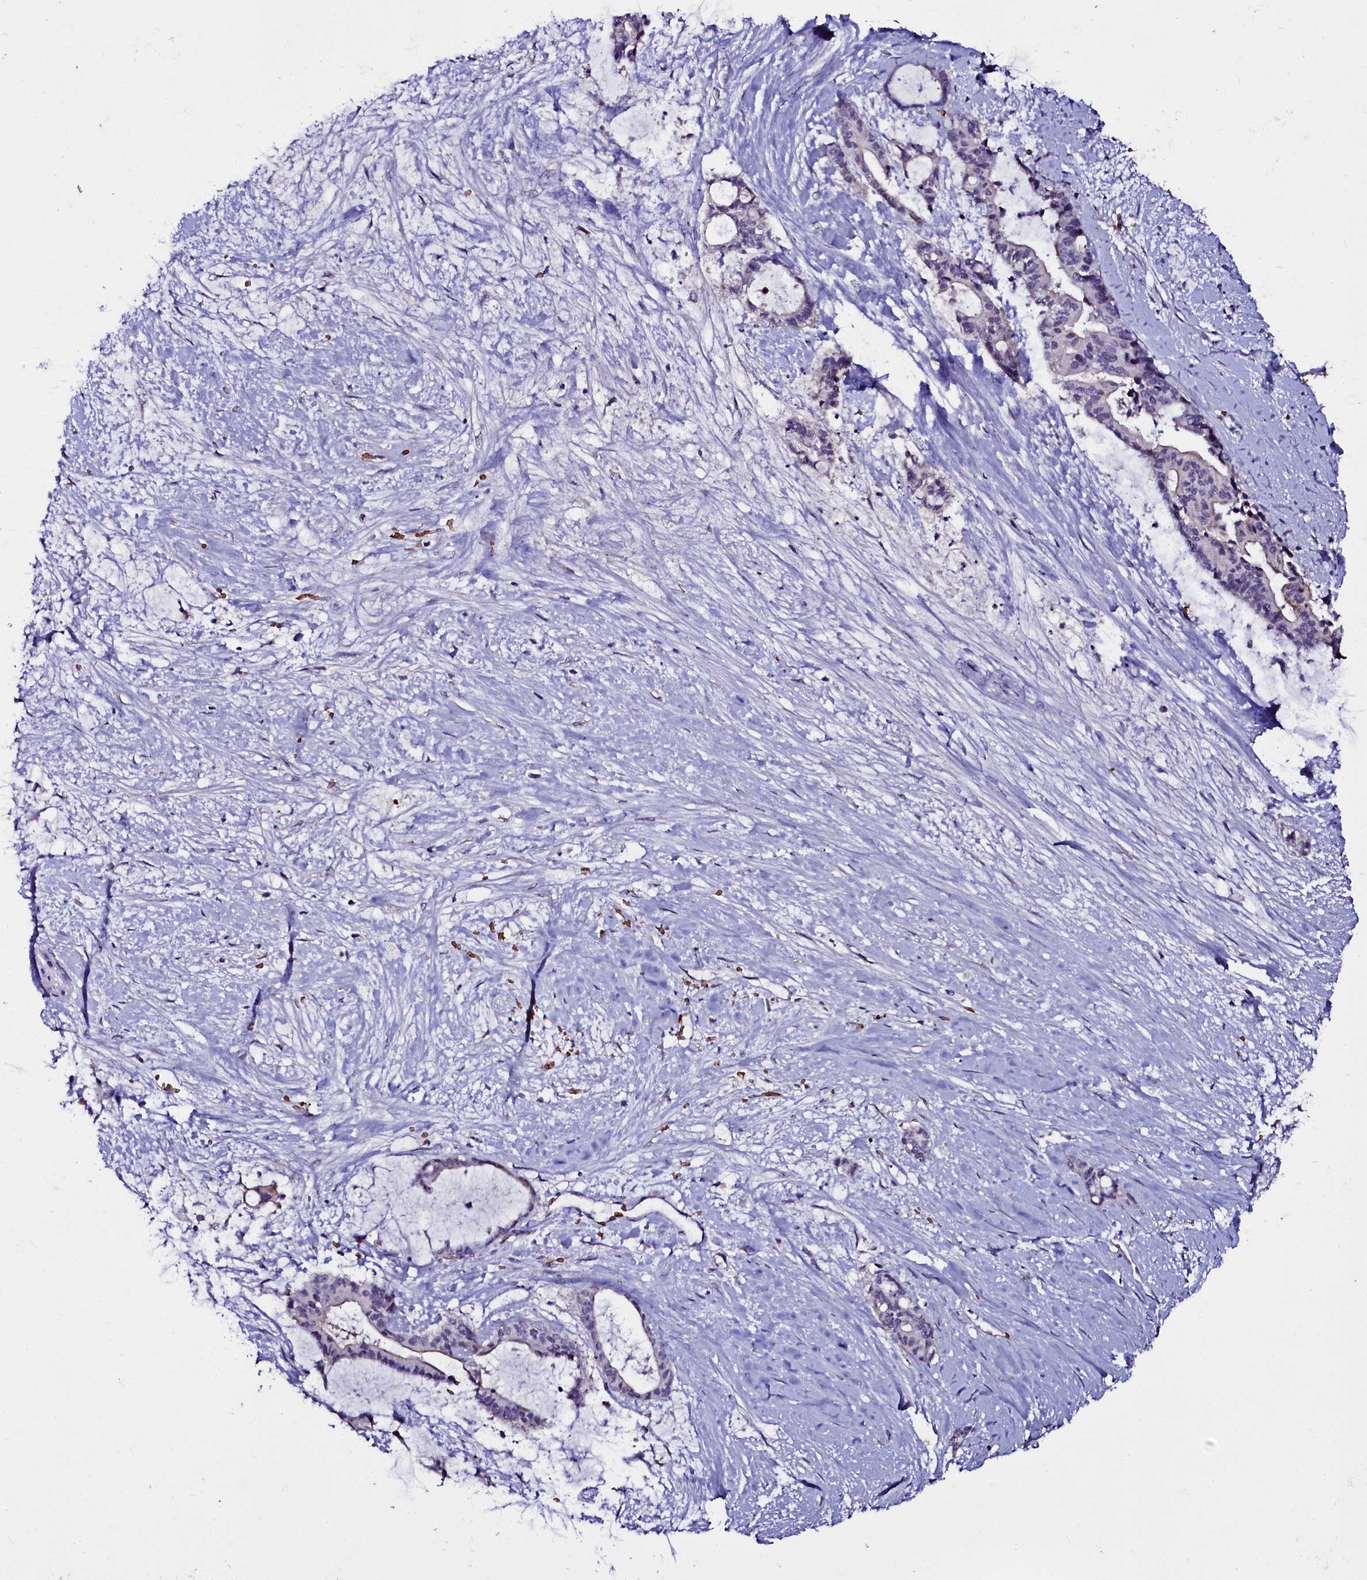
{"staining": {"intensity": "negative", "quantity": "none", "location": "none"}, "tissue": "liver cancer", "cell_type": "Tumor cells", "image_type": "cancer", "snomed": [{"axis": "morphology", "description": "Normal tissue, NOS"}, {"axis": "morphology", "description": "Cholangiocarcinoma"}, {"axis": "topography", "description": "Liver"}, {"axis": "topography", "description": "Peripheral nerve tissue"}], "caption": "This is an immunohistochemistry image of liver cancer. There is no positivity in tumor cells.", "gene": "CTDSPL2", "patient": {"sex": "female", "age": 73}}